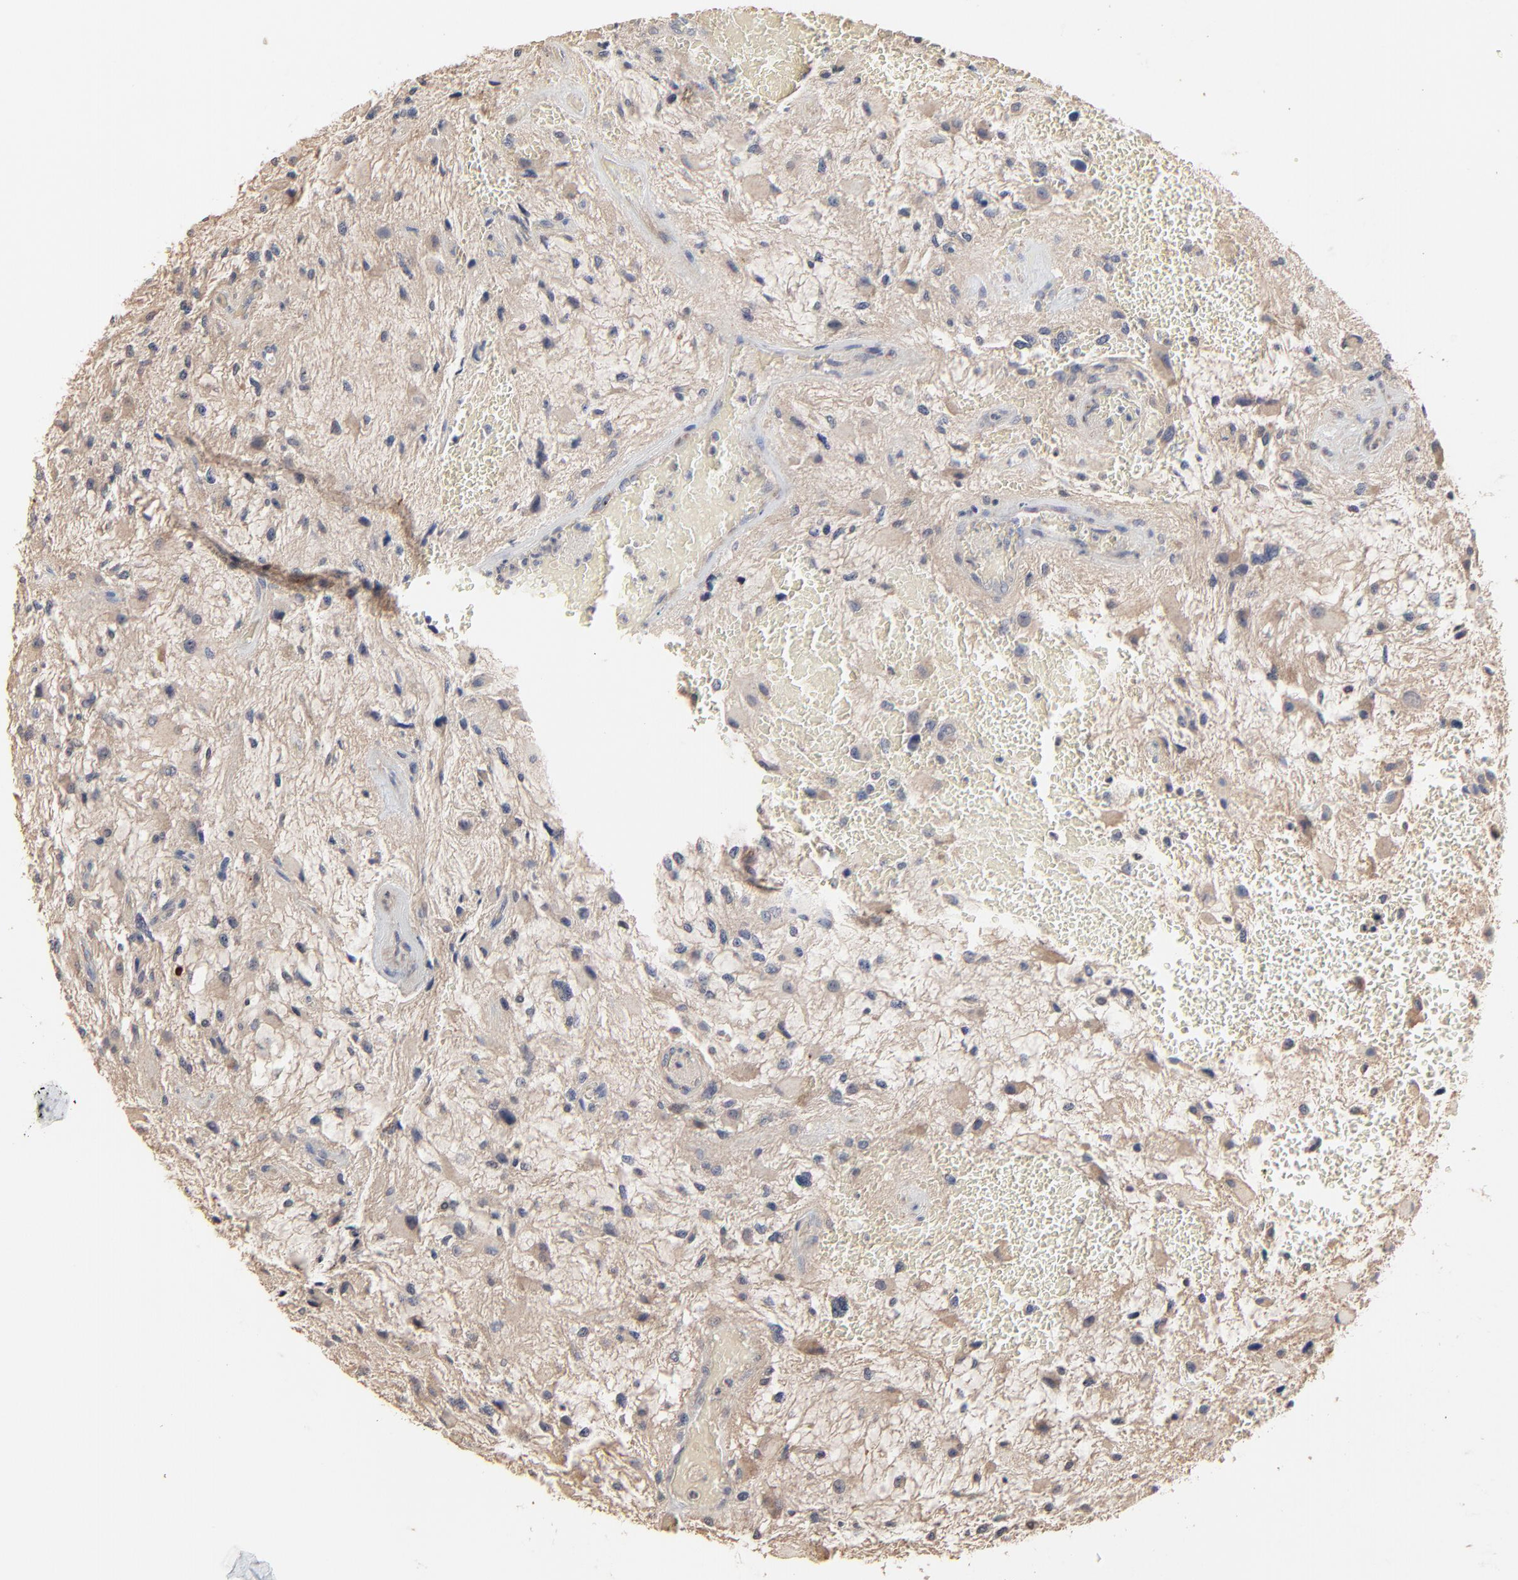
{"staining": {"intensity": "weak", "quantity": ">75%", "location": "cytoplasmic/membranous"}, "tissue": "glioma", "cell_type": "Tumor cells", "image_type": "cancer", "snomed": [{"axis": "morphology", "description": "Glioma, malignant, High grade"}, {"axis": "topography", "description": "Brain"}], "caption": "A low amount of weak cytoplasmic/membranous staining is identified in about >75% of tumor cells in glioma tissue. Nuclei are stained in blue.", "gene": "FANCB", "patient": {"sex": "female", "age": 60}}